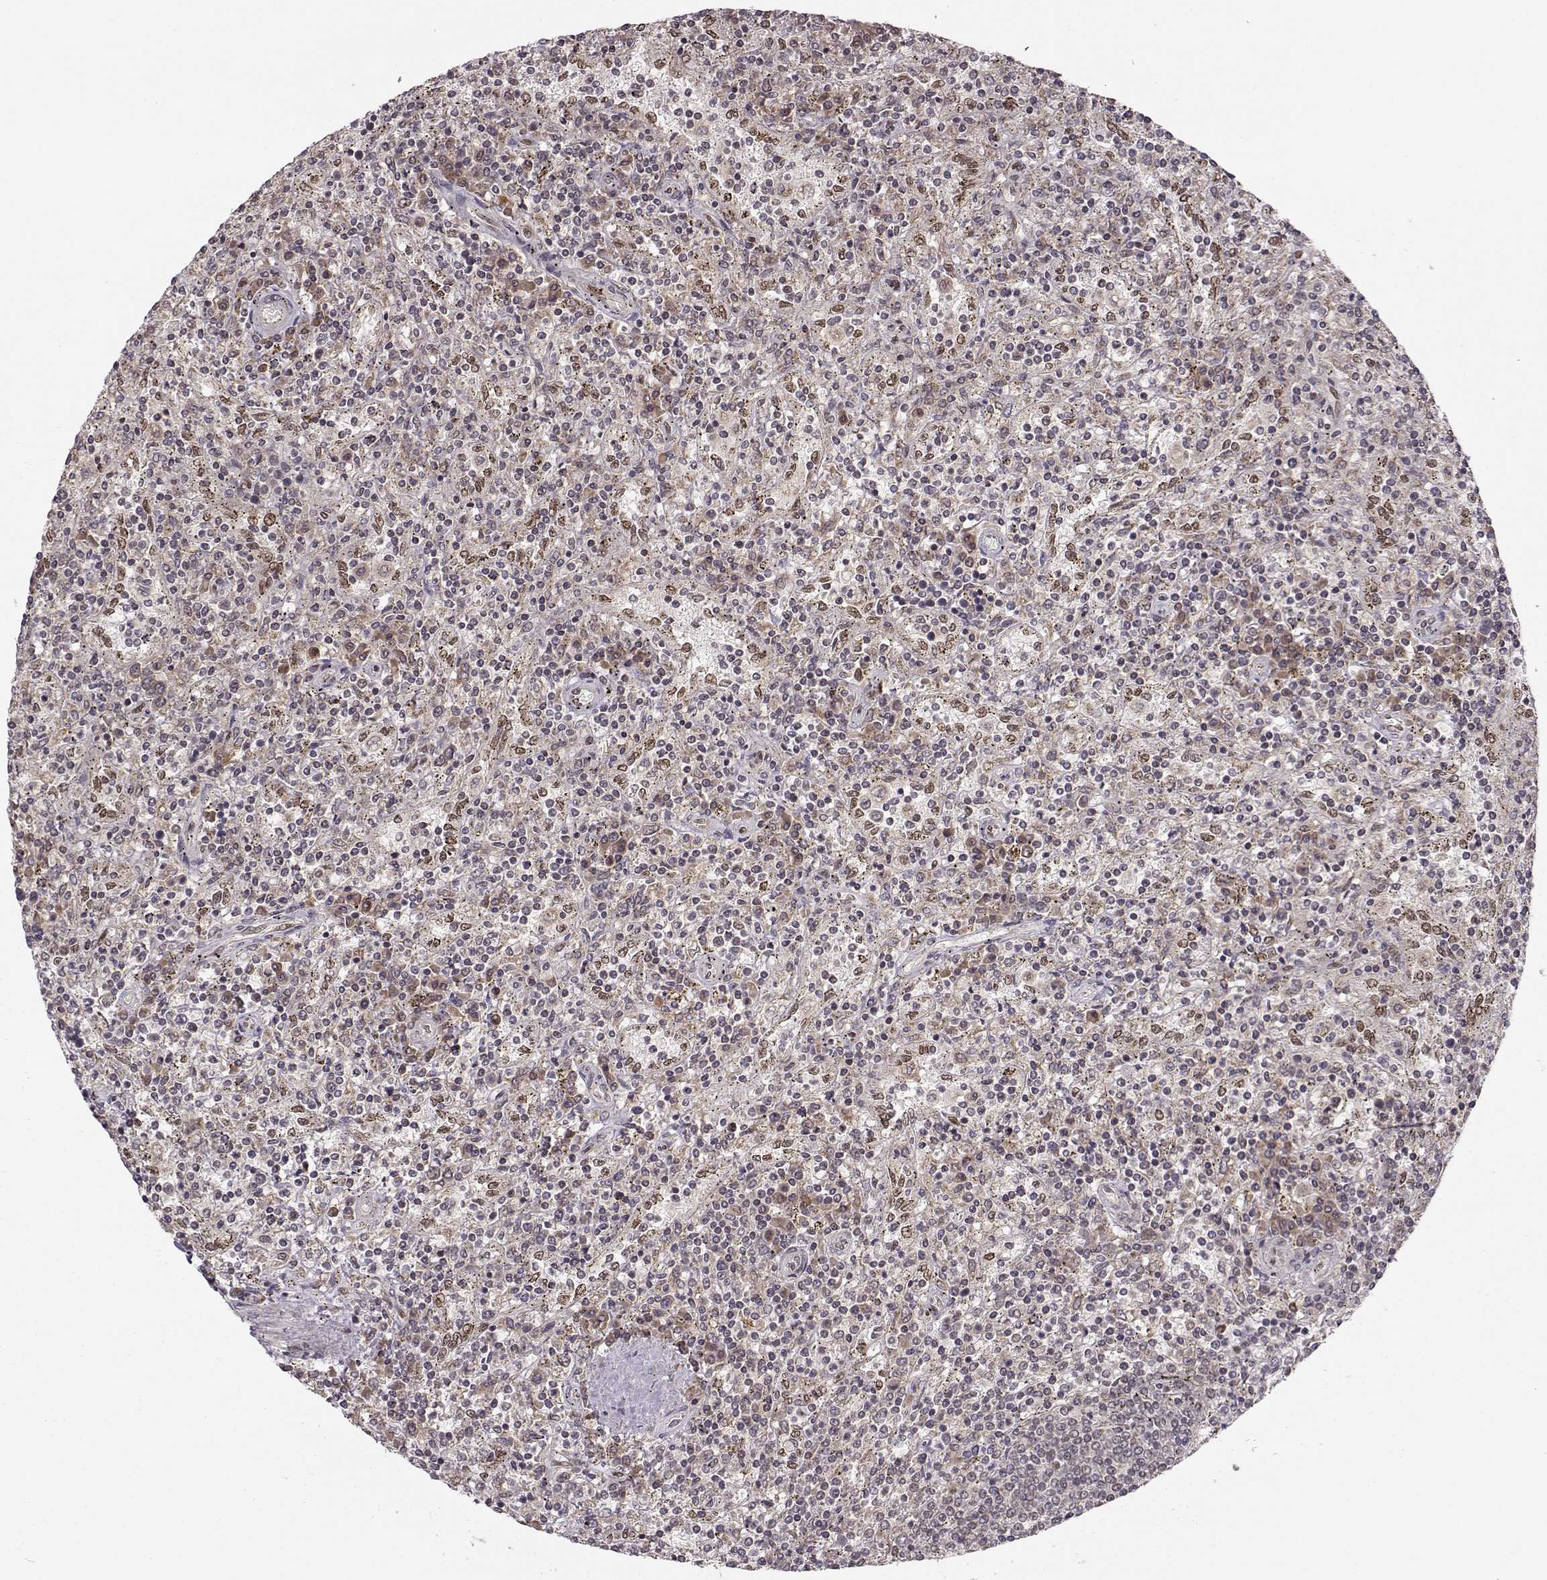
{"staining": {"intensity": "negative", "quantity": "none", "location": "none"}, "tissue": "lymphoma", "cell_type": "Tumor cells", "image_type": "cancer", "snomed": [{"axis": "morphology", "description": "Malignant lymphoma, non-Hodgkin's type, Low grade"}, {"axis": "topography", "description": "Spleen"}], "caption": "An immunohistochemistry micrograph of lymphoma is shown. There is no staining in tumor cells of lymphoma.", "gene": "RAI1", "patient": {"sex": "male", "age": 62}}